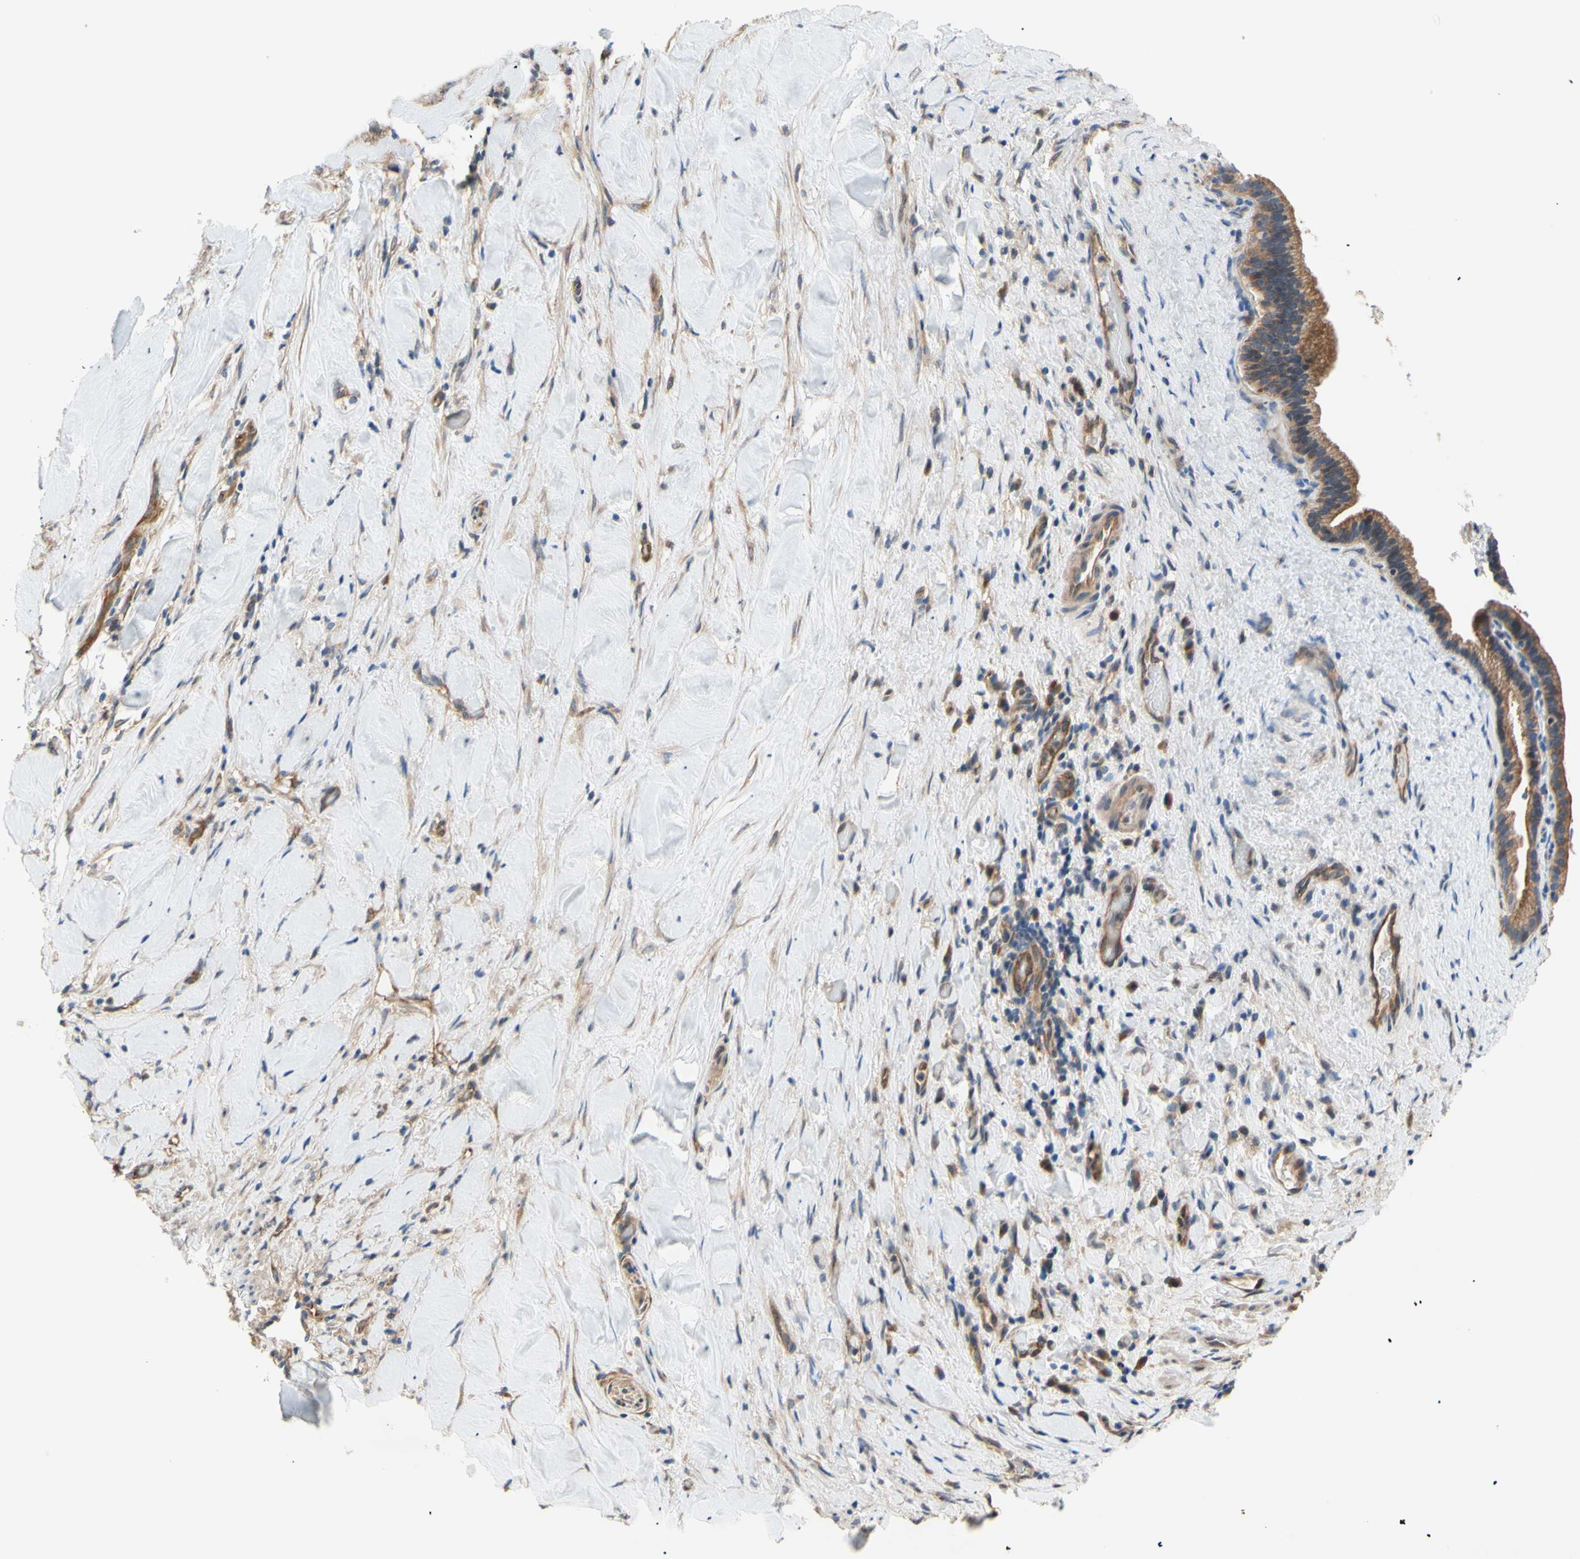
{"staining": {"intensity": "moderate", "quantity": ">75%", "location": "cytoplasmic/membranous"}, "tissue": "liver cancer", "cell_type": "Tumor cells", "image_type": "cancer", "snomed": [{"axis": "morphology", "description": "Cholangiocarcinoma"}, {"axis": "topography", "description": "Liver"}], "caption": "An image showing moderate cytoplasmic/membranous staining in about >75% of tumor cells in liver cholangiocarcinoma, as visualized by brown immunohistochemical staining.", "gene": "DYNLRB1", "patient": {"sex": "female", "age": 67}}